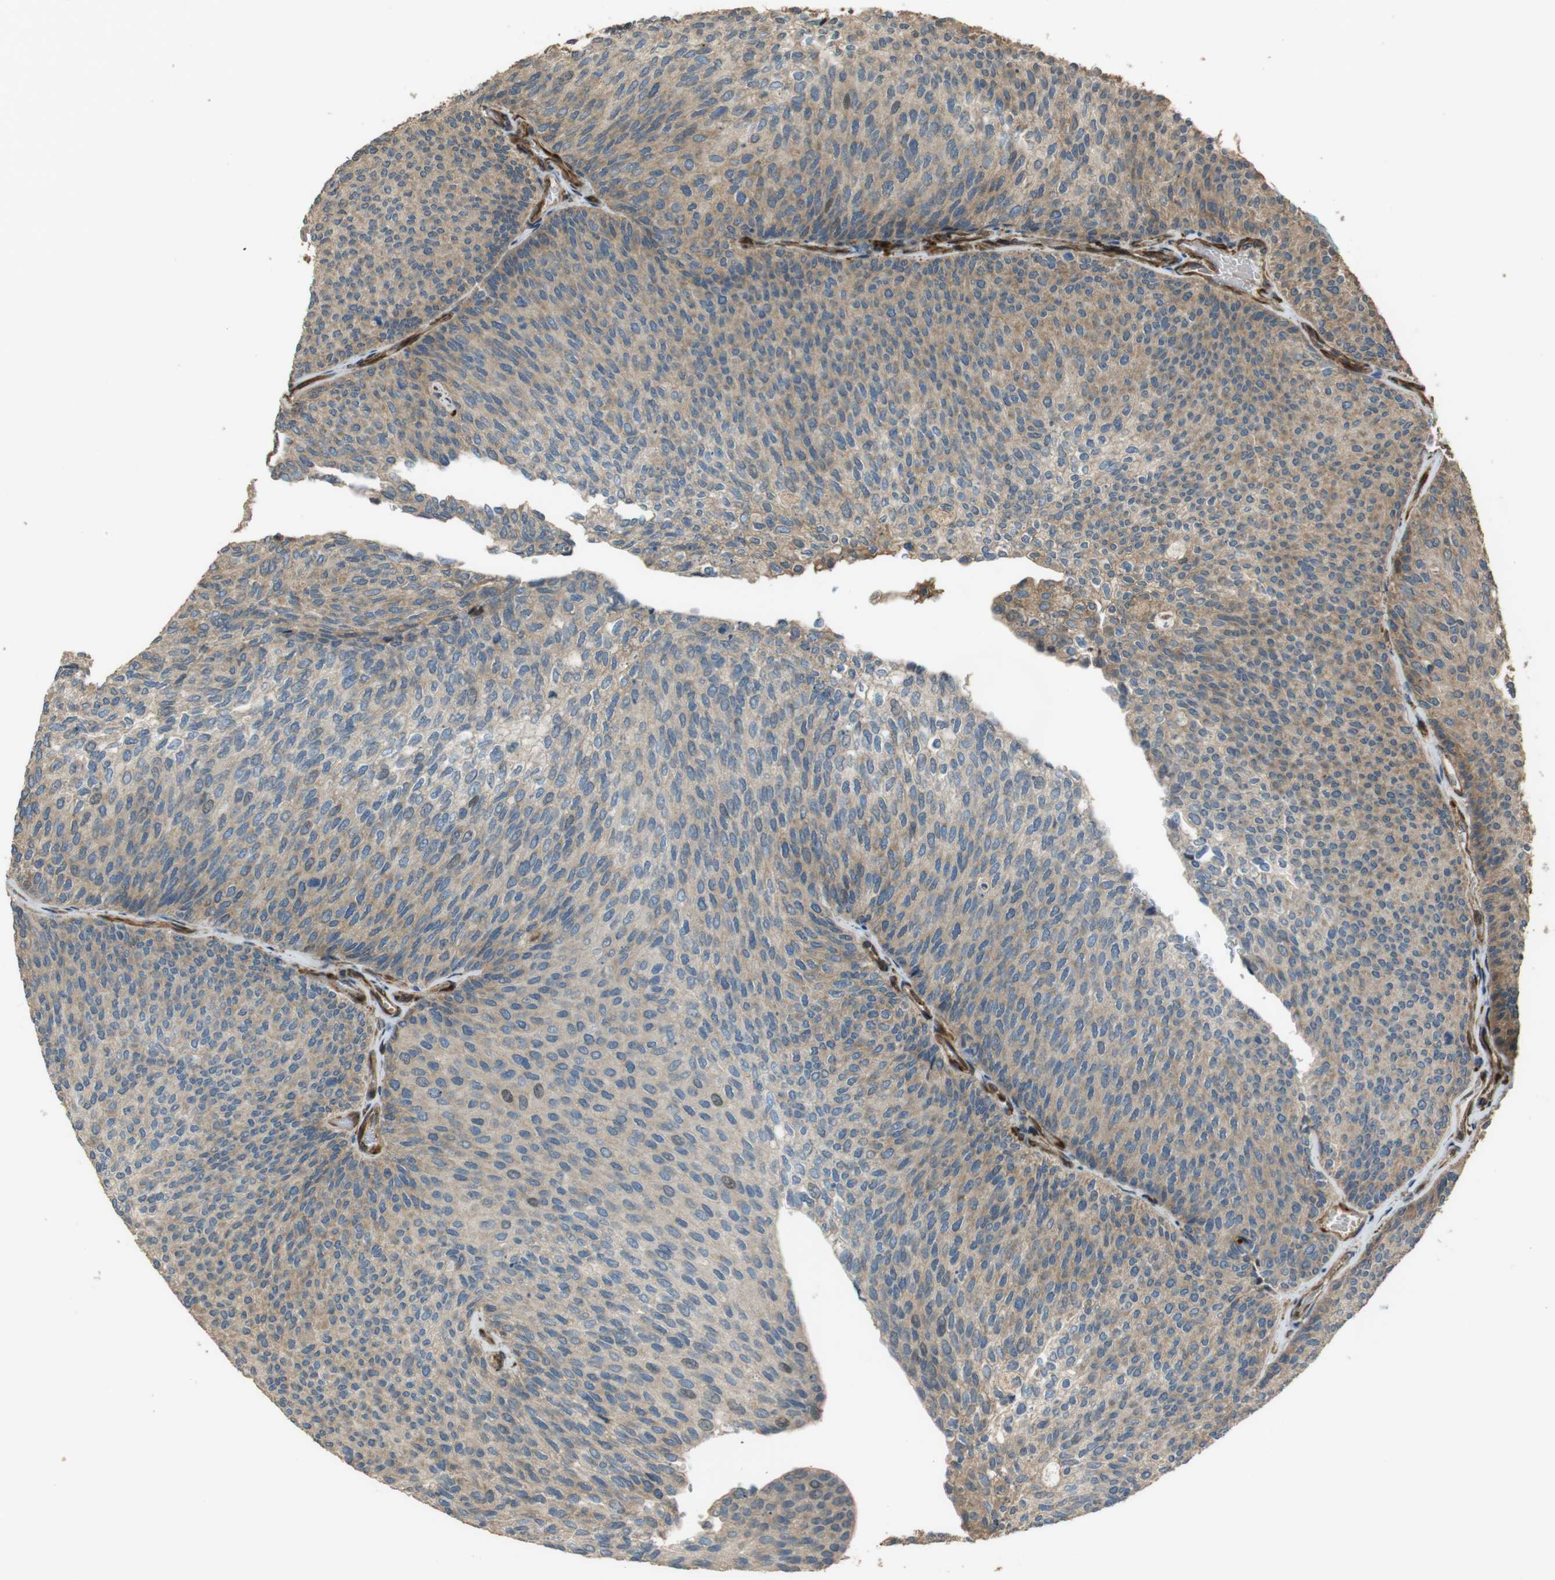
{"staining": {"intensity": "weak", "quantity": "25%-75%", "location": "cytoplasmic/membranous"}, "tissue": "urothelial cancer", "cell_type": "Tumor cells", "image_type": "cancer", "snomed": [{"axis": "morphology", "description": "Urothelial carcinoma, Low grade"}, {"axis": "topography", "description": "Urinary bladder"}], "caption": "Urothelial cancer stained with immunohistochemistry (IHC) exhibits weak cytoplasmic/membranous staining in approximately 25%-75% of tumor cells.", "gene": "MSRB3", "patient": {"sex": "female", "age": 79}}